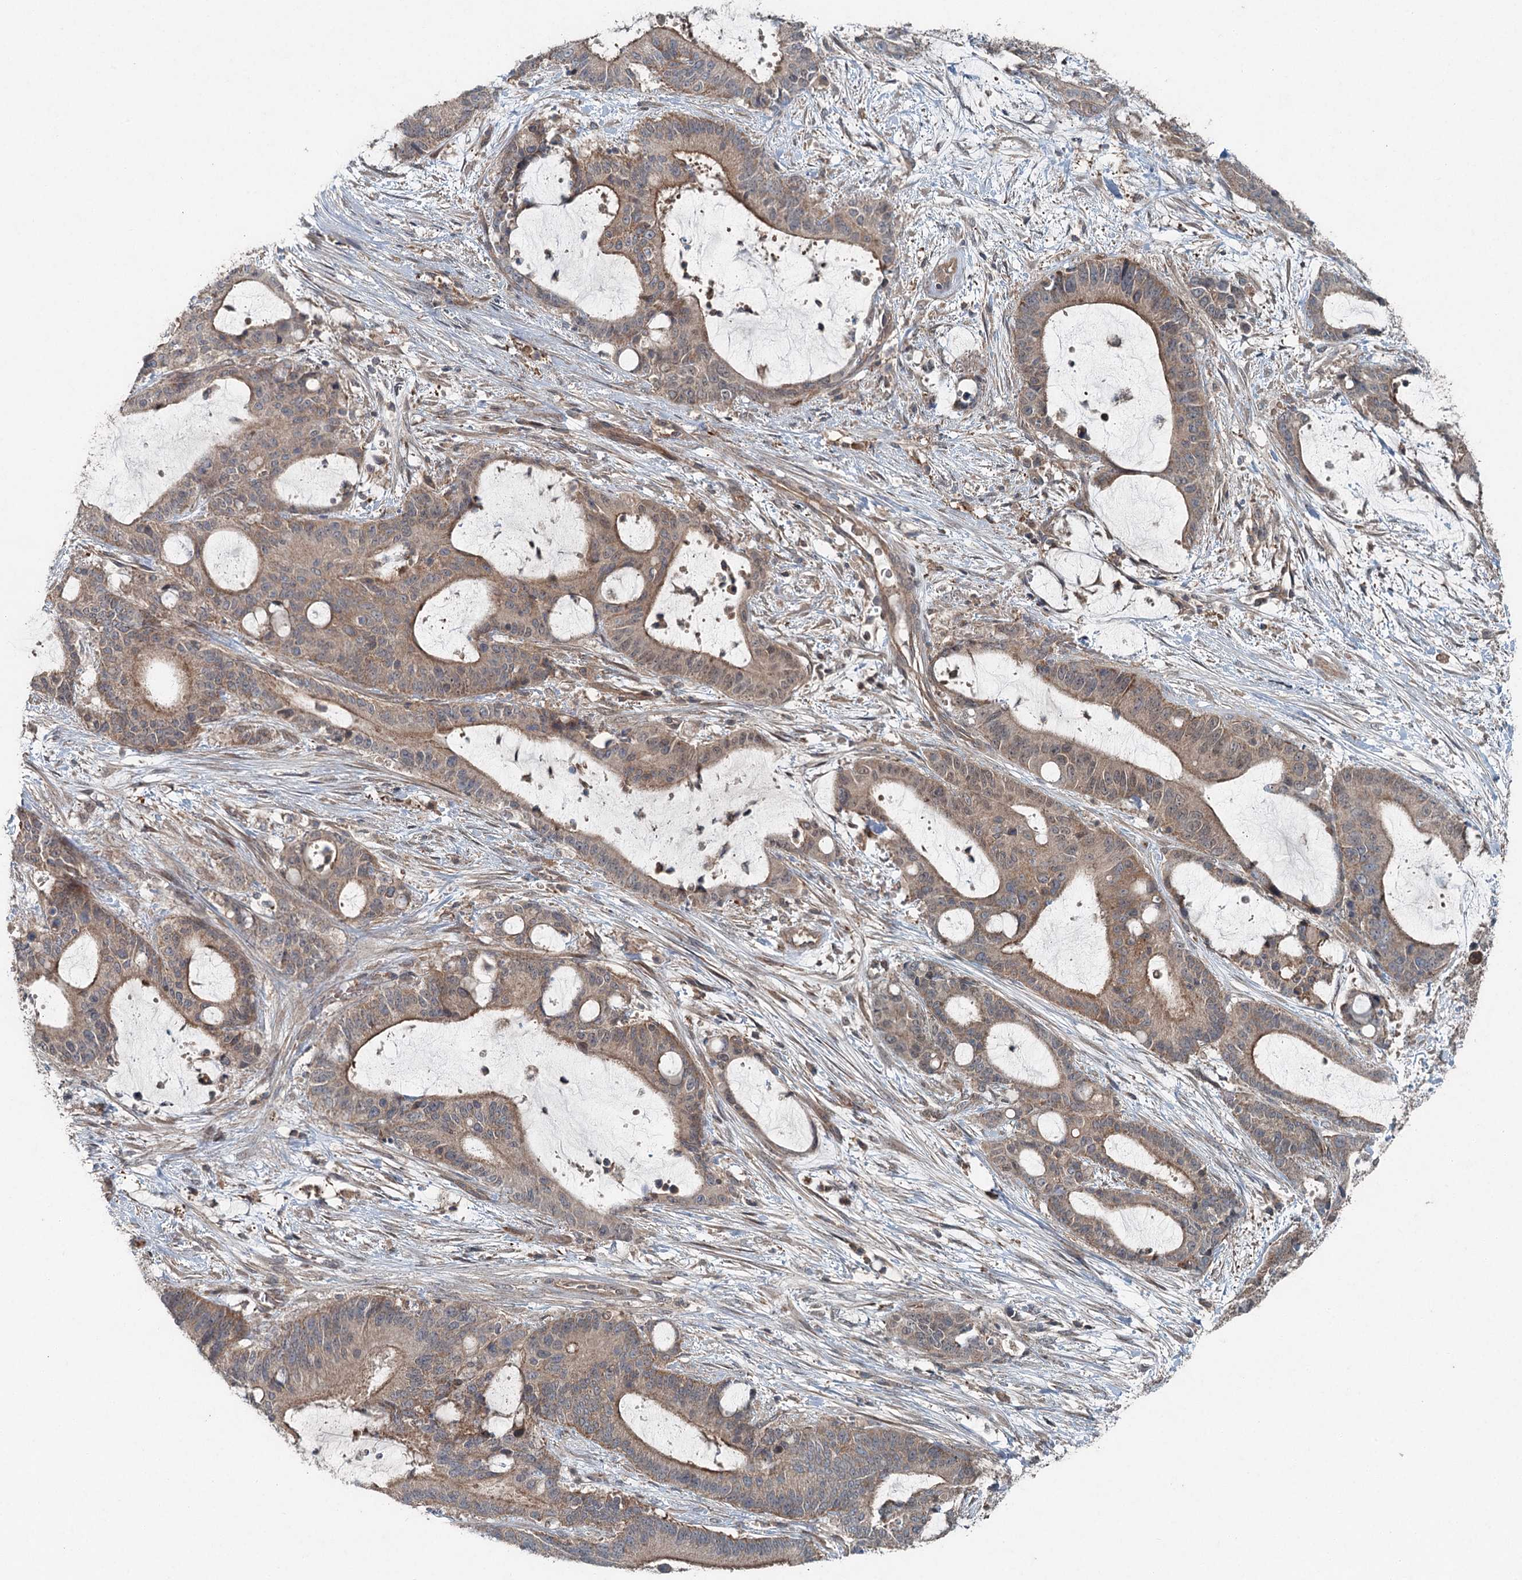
{"staining": {"intensity": "weak", "quantity": ">75%", "location": "cytoplasmic/membranous"}, "tissue": "liver cancer", "cell_type": "Tumor cells", "image_type": "cancer", "snomed": [{"axis": "morphology", "description": "Normal tissue, NOS"}, {"axis": "morphology", "description": "Cholangiocarcinoma"}, {"axis": "topography", "description": "Liver"}, {"axis": "topography", "description": "Peripheral nerve tissue"}], "caption": "An immunohistochemistry (IHC) photomicrograph of tumor tissue is shown. Protein staining in brown shows weak cytoplasmic/membranous positivity in cholangiocarcinoma (liver) within tumor cells.", "gene": "SKIC3", "patient": {"sex": "female", "age": 73}}